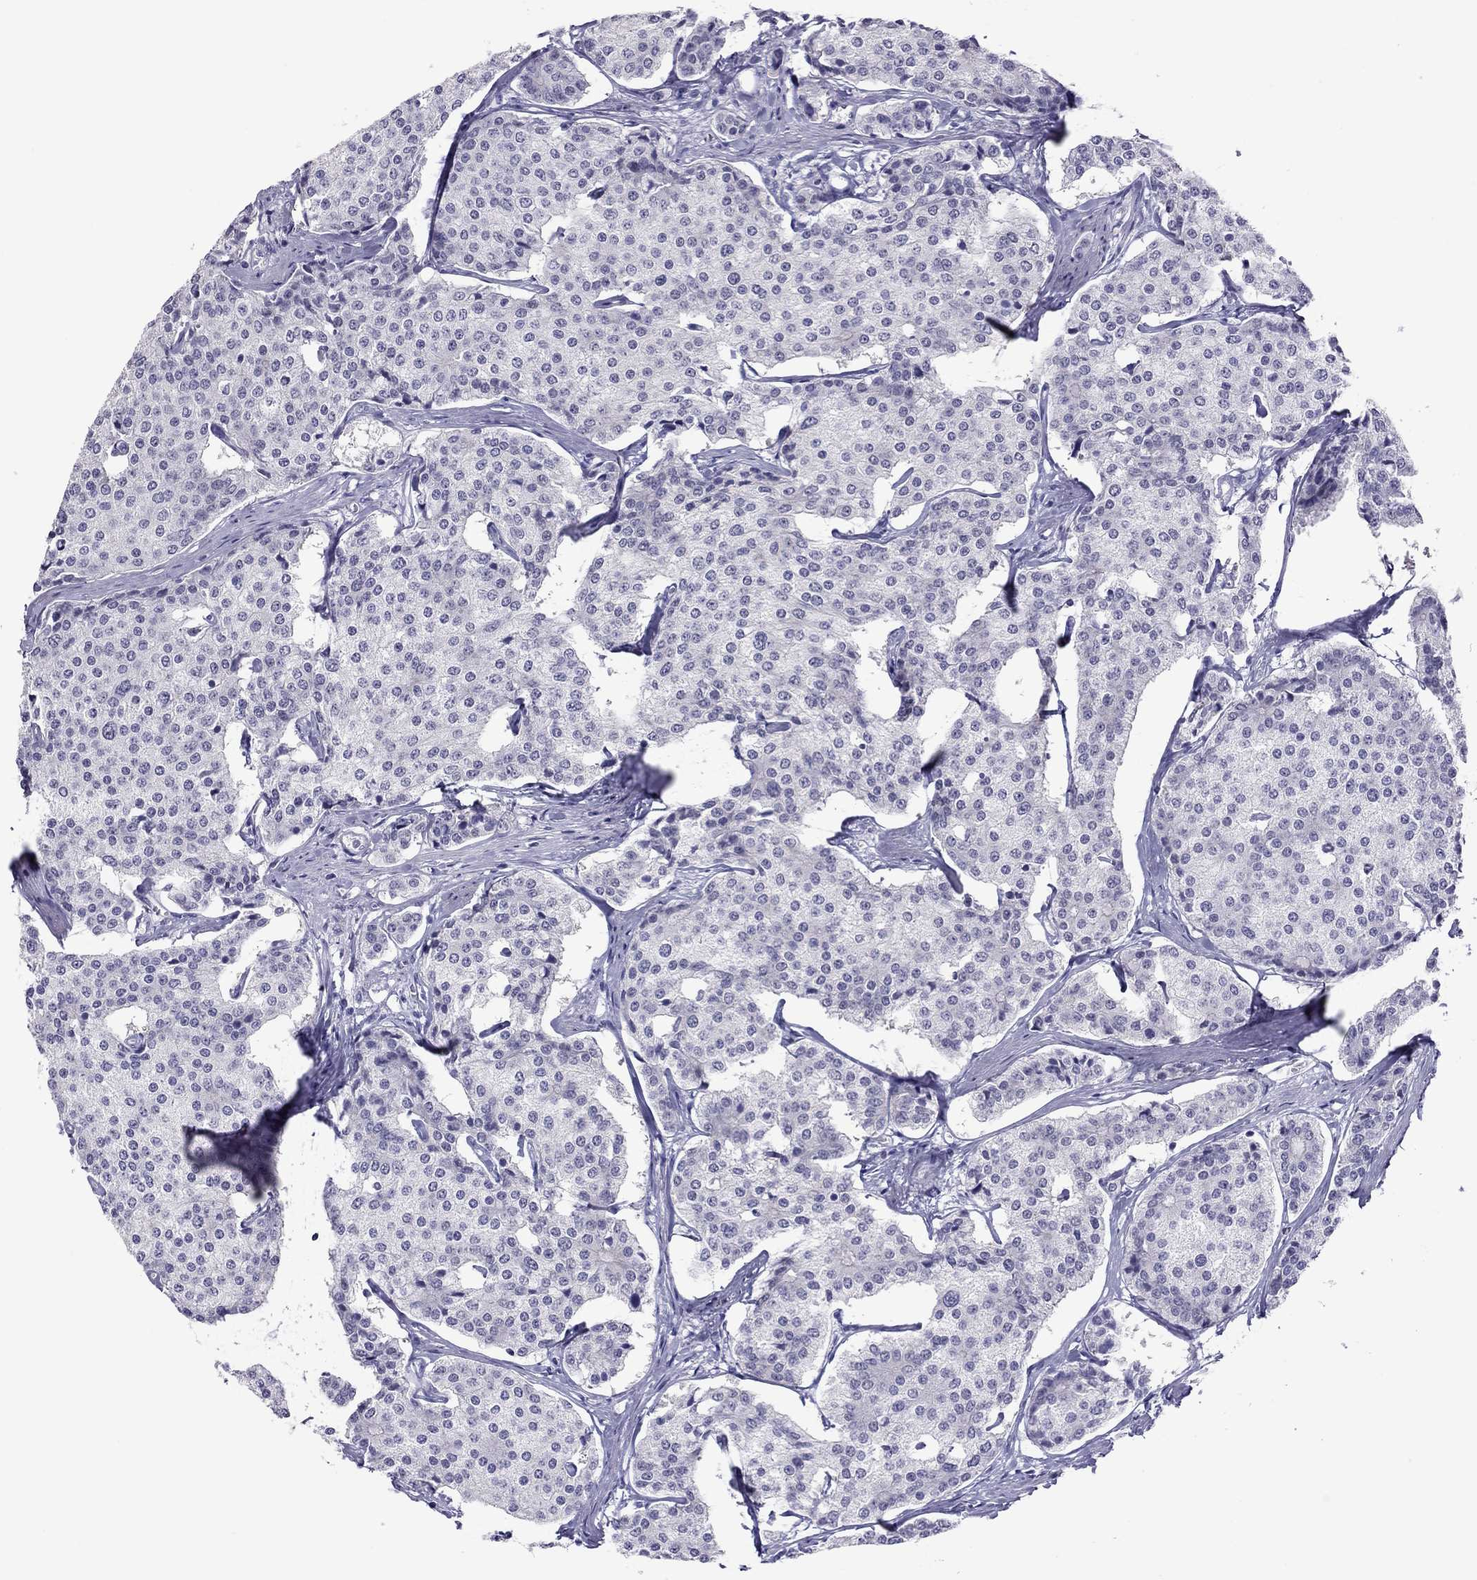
{"staining": {"intensity": "negative", "quantity": "none", "location": "none"}, "tissue": "carcinoid", "cell_type": "Tumor cells", "image_type": "cancer", "snomed": [{"axis": "morphology", "description": "Carcinoid, malignant, NOS"}, {"axis": "topography", "description": "Small intestine"}], "caption": "DAB immunohistochemical staining of human carcinoid shows no significant expression in tumor cells.", "gene": "CHRNB3", "patient": {"sex": "female", "age": 65}}